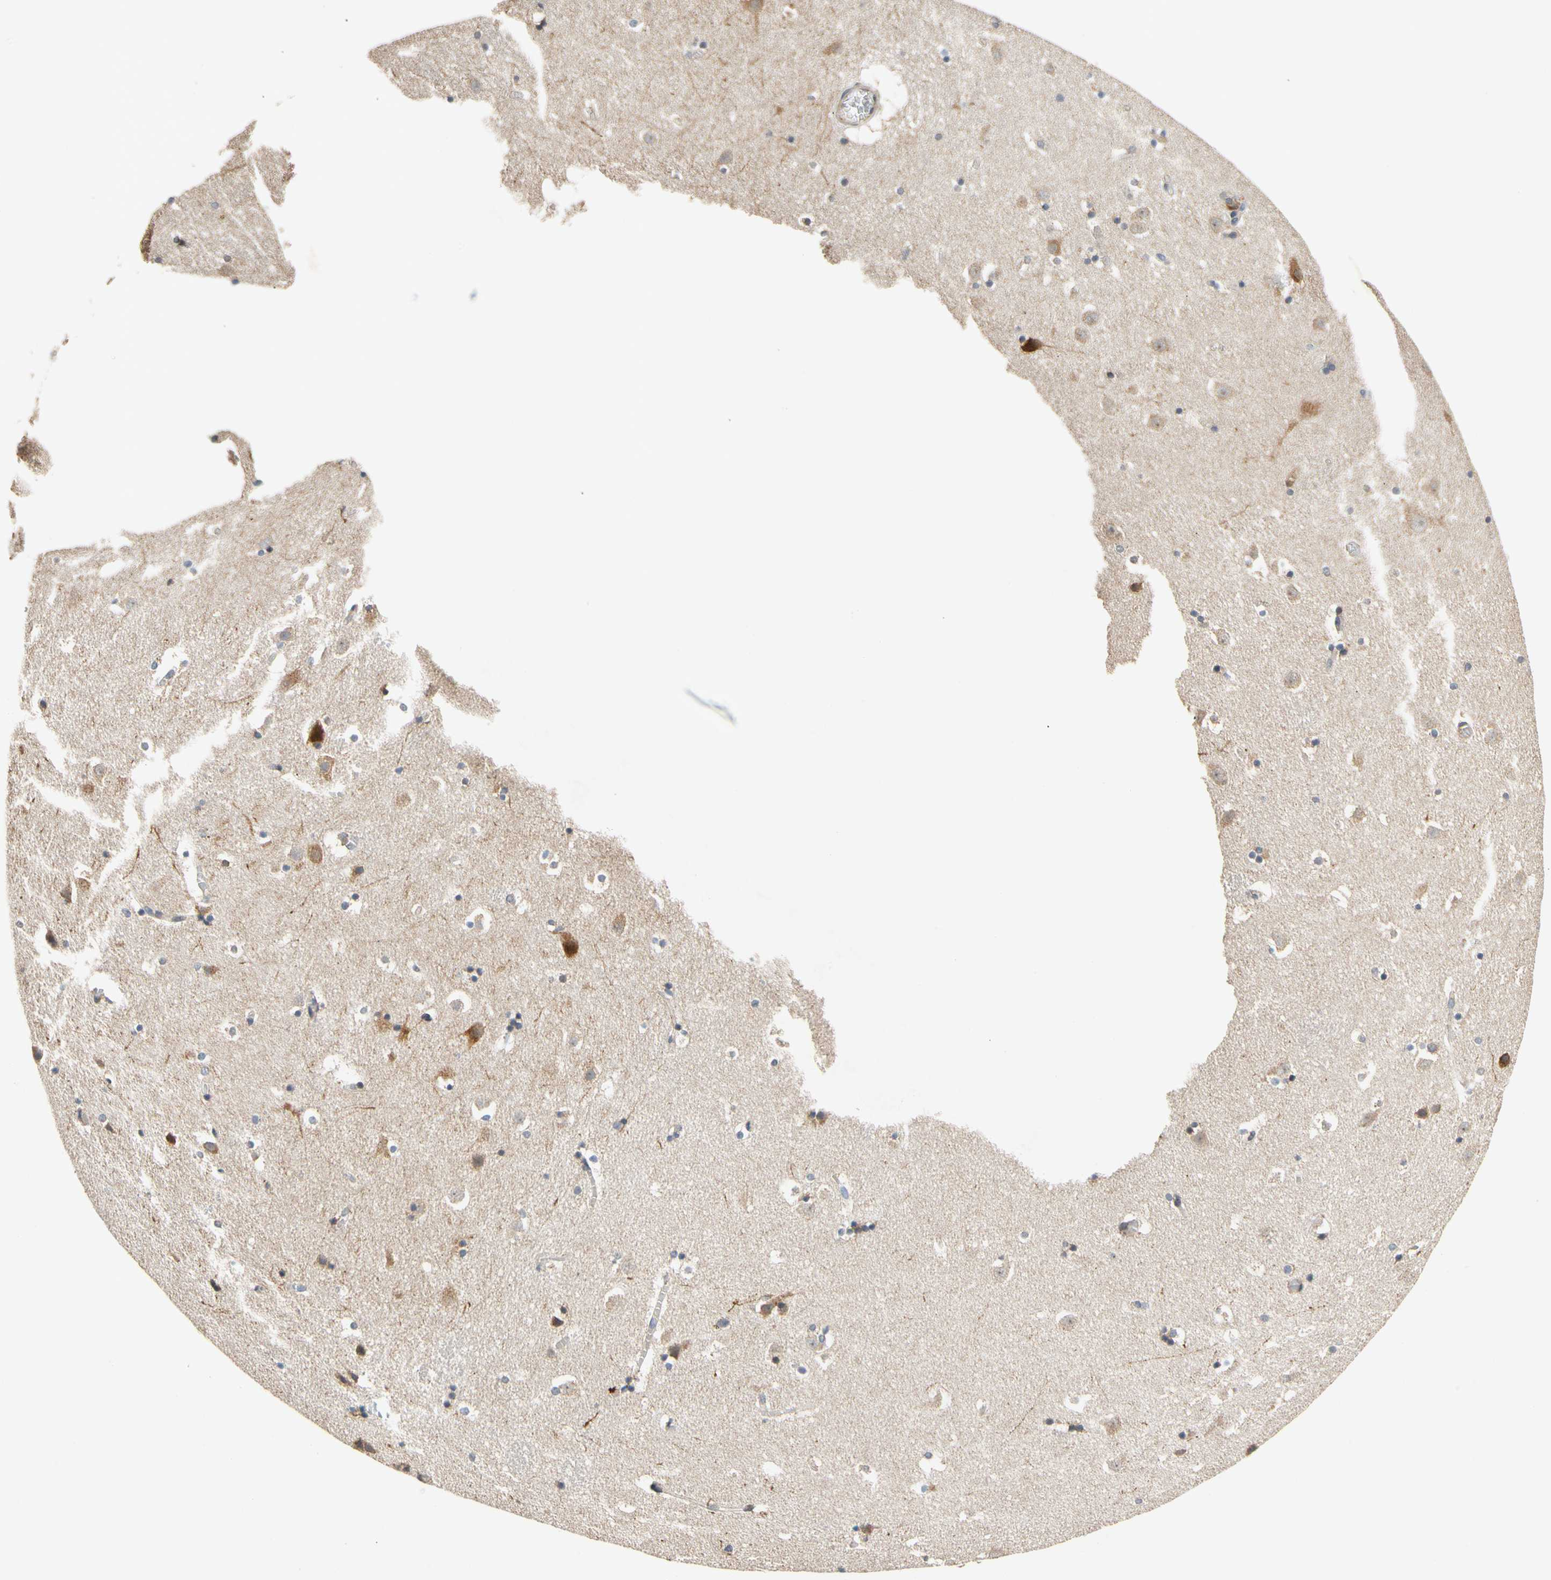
{"staining": {"intensity": "weak", "quantity": "25%-75%", "location": "cytoplasmic/membranous"}, "tissue": "caudate", "cell_type": "Glial cells", "image_type": "normal", "snomed": [{"axis": "morphology", "description": "Normal tissue, NOS"}, {"axis": "topography", "description": "Lateral ventricle wall"}], "caption": "Immunohistochemistry (IHC) photomicrograph of unremarkable caudate stained for a protein (brown), which shows low levels of weak cytoplasmic/membranous staining in approximately 25%-75% of glial cells.", "gene": "ANKHD1", "patient": {"sex": "male", "age": 45}}